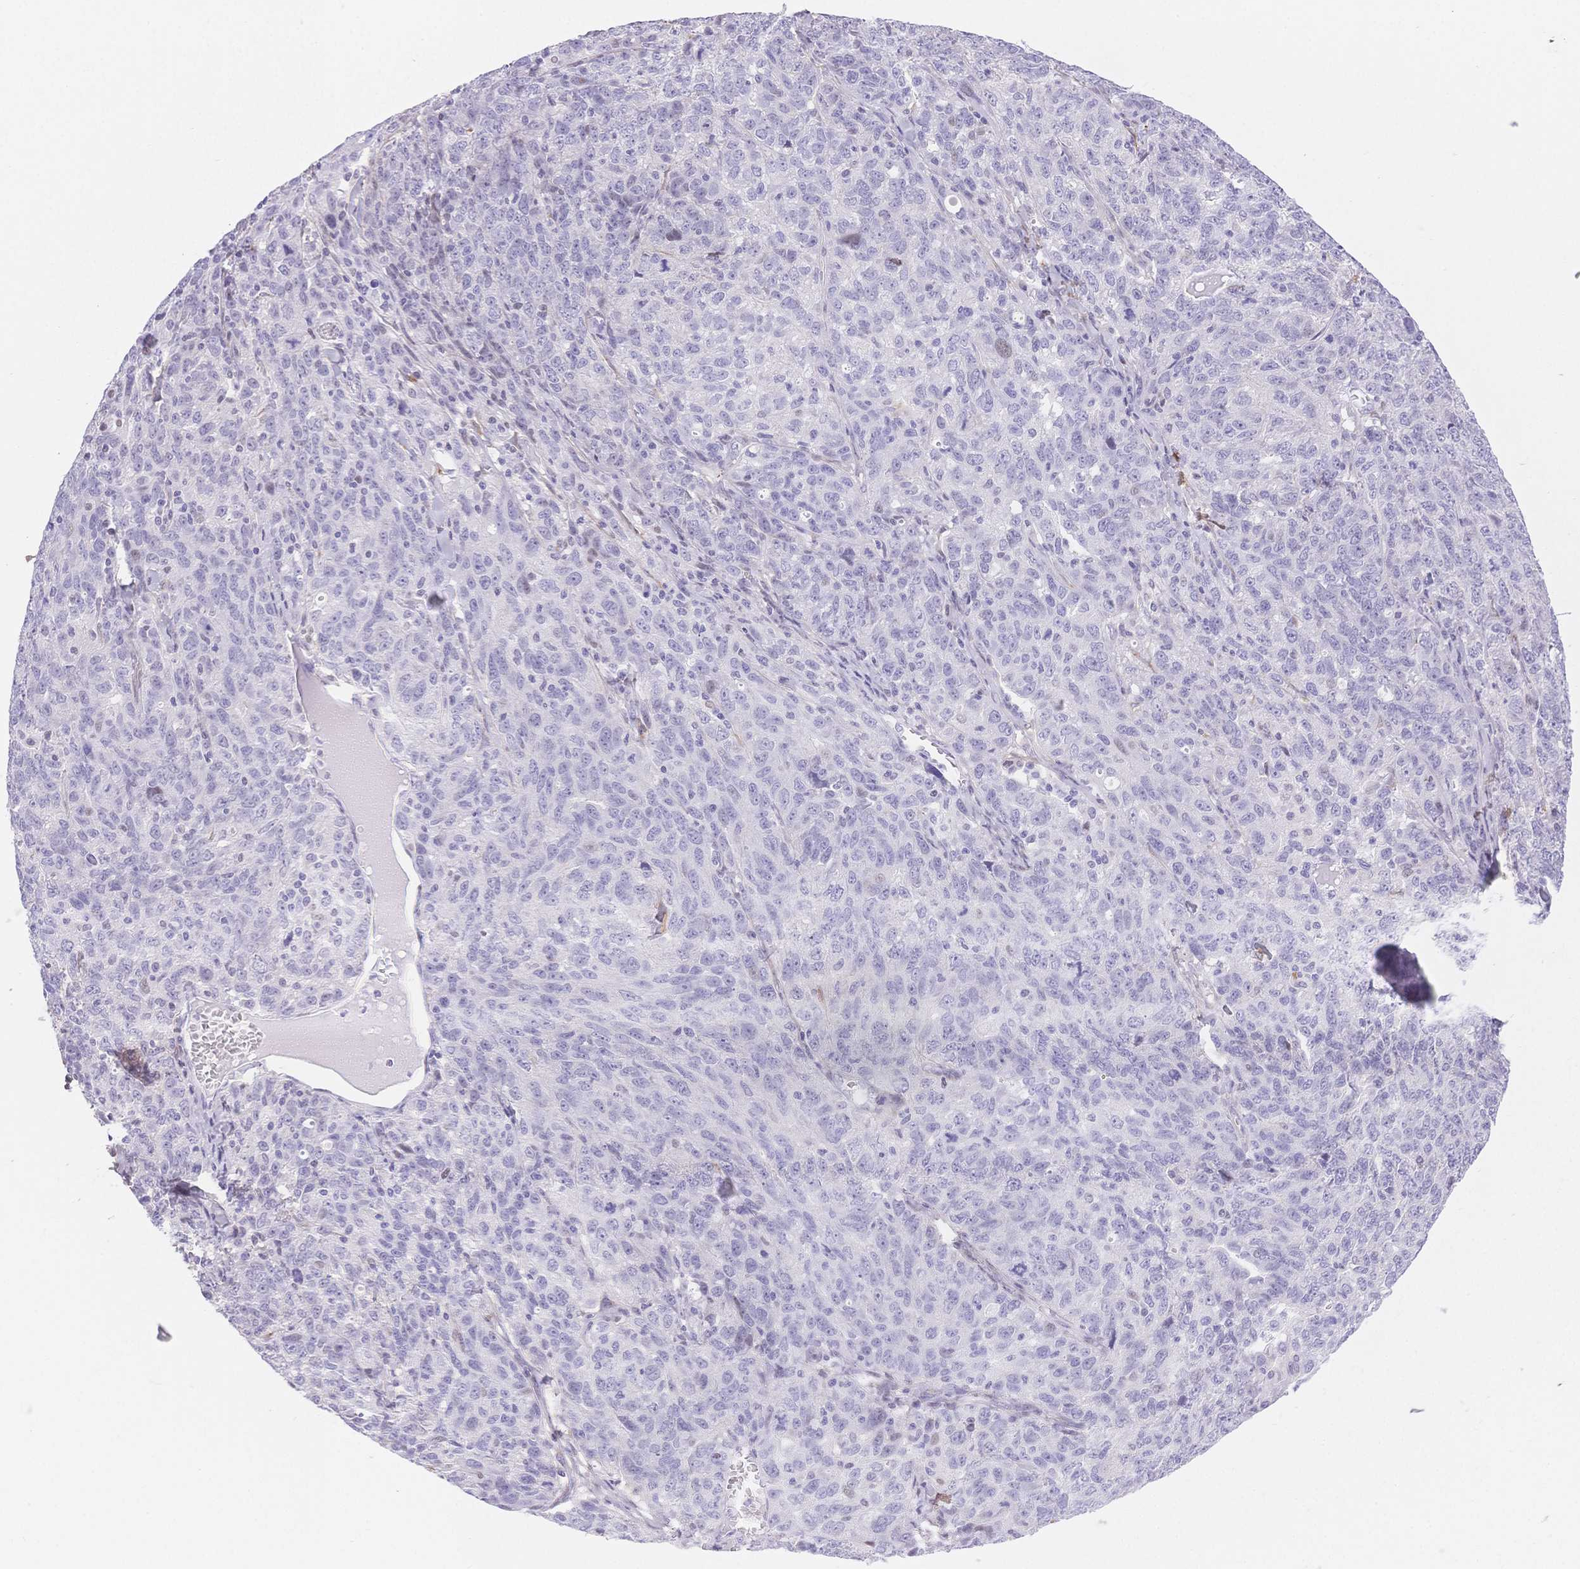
{"staining": {"intensity": "negative", "quantity": "none", "location": "none"}, "tissue": "ovarian cancer", "cell_type": "Tumor cells", "image_type": "cancer", "snomed": [{"axis": "morphology", "description": "Cystadenocarcinoma, serous, NOS"}, {"axis": "topography", "description": "Ovary"}], "caption": "The histopathology image shows no staining of tumor cells in ovarian serous cystadenocarcinoma.", "gene": "PDZD2", "patient": {"sex": "female", "age": 71}}